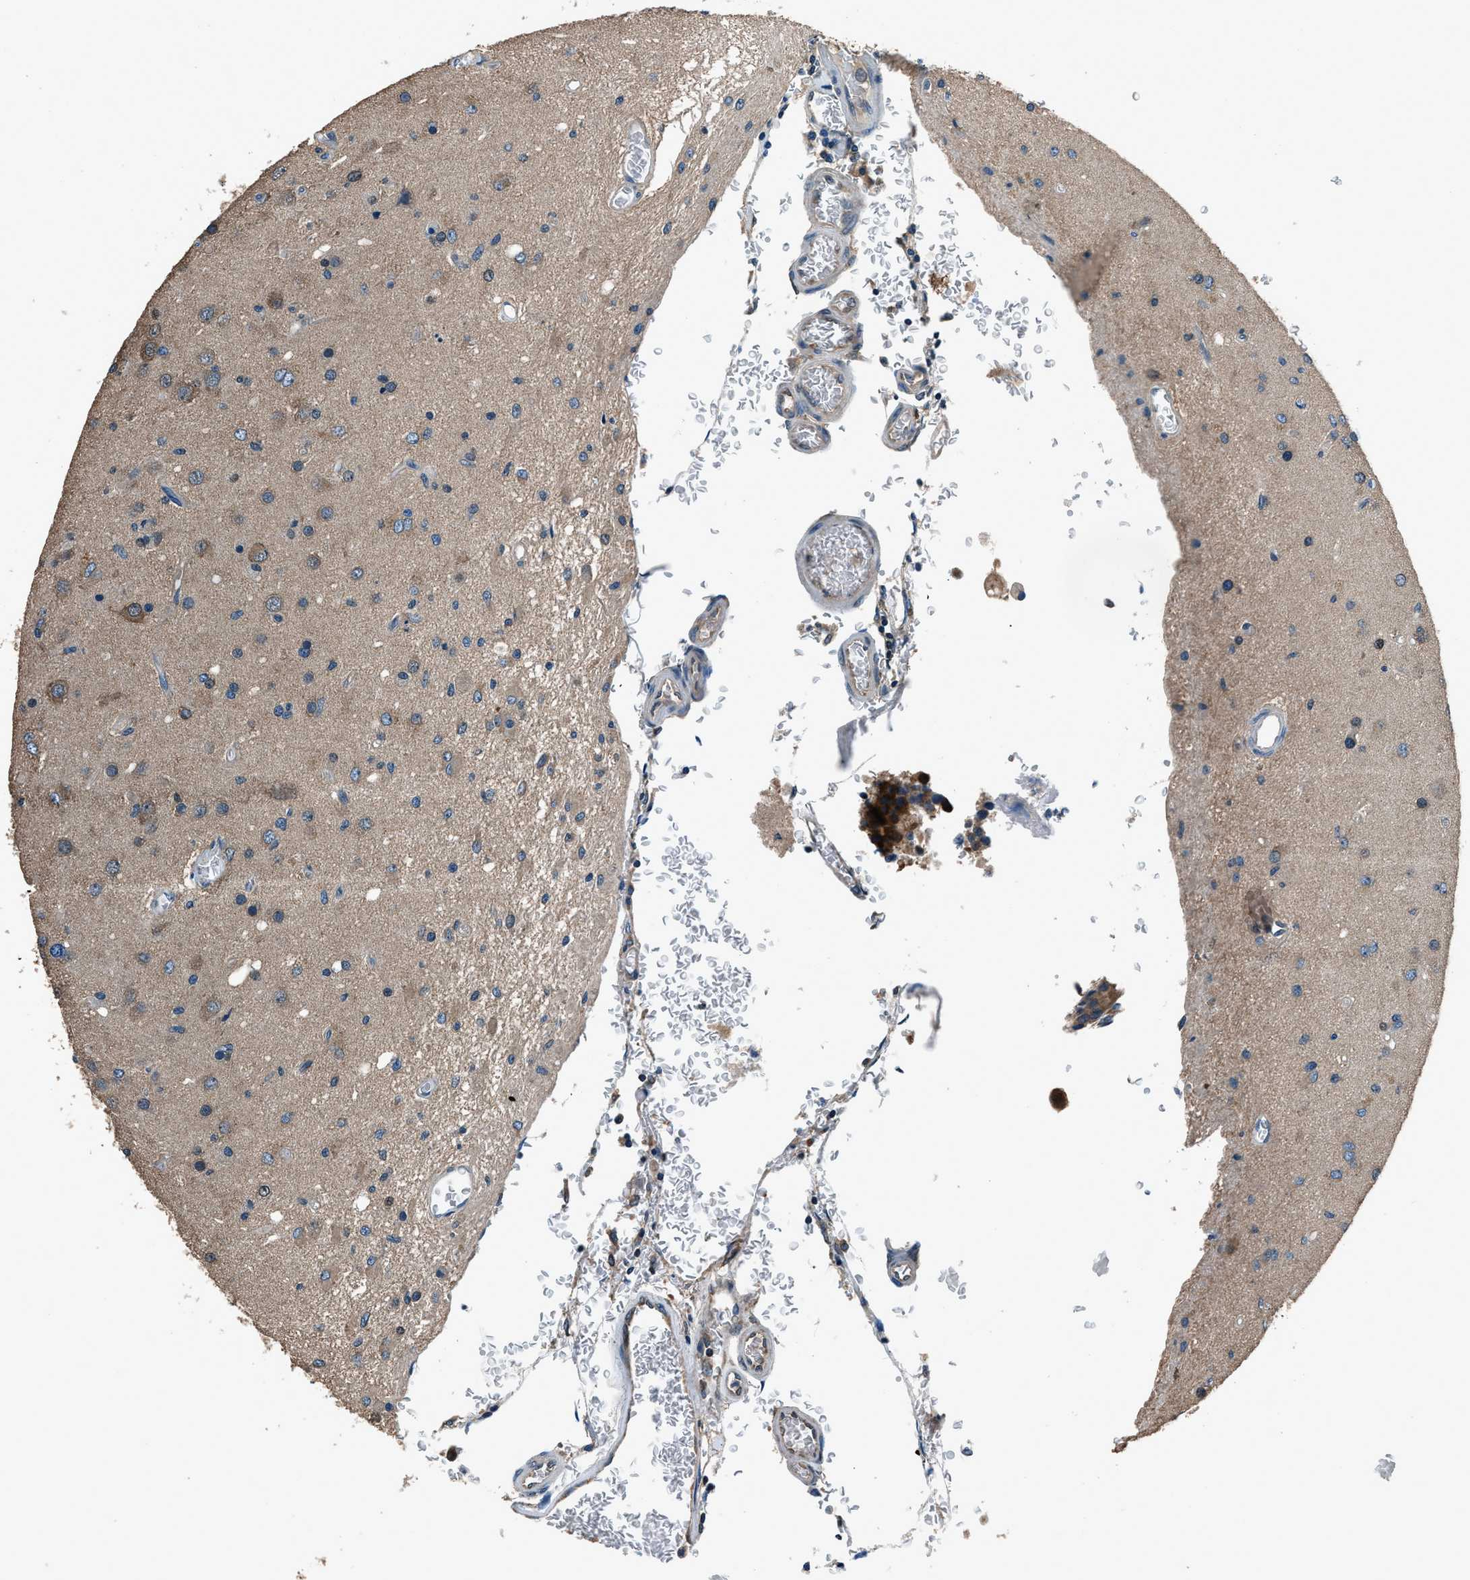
{"staining": {"intensity": "moderate", "quantity": "<25%", "location": "cytoplasmic/membranous"}, "tissue": "glioma", "cell_type": "Tumor cells", "image_type": "cancer", "snomed": [{"axis": "morphology", "description": "Normal tissue, NOS"}, {"axis": "morphology", "description": "Glioma, malignant, High grade"}, {"axis": "topography", "description": "Cerebral cortex"}], "caption": "A high-resolution histopathology image shows immunohistochemistry staining of glioma, which displays moderate cytoplasmic/membranous expression in about <25% of tumor cells. The staining is performed using DAB (3,3'-diaminobenzidine) brown chromogen to label protein expression. The nuclei are counter-stained blue using hematoxylin.", "gene": "ARFGAP2", "patient": {"sex": "male", "age": 77}}